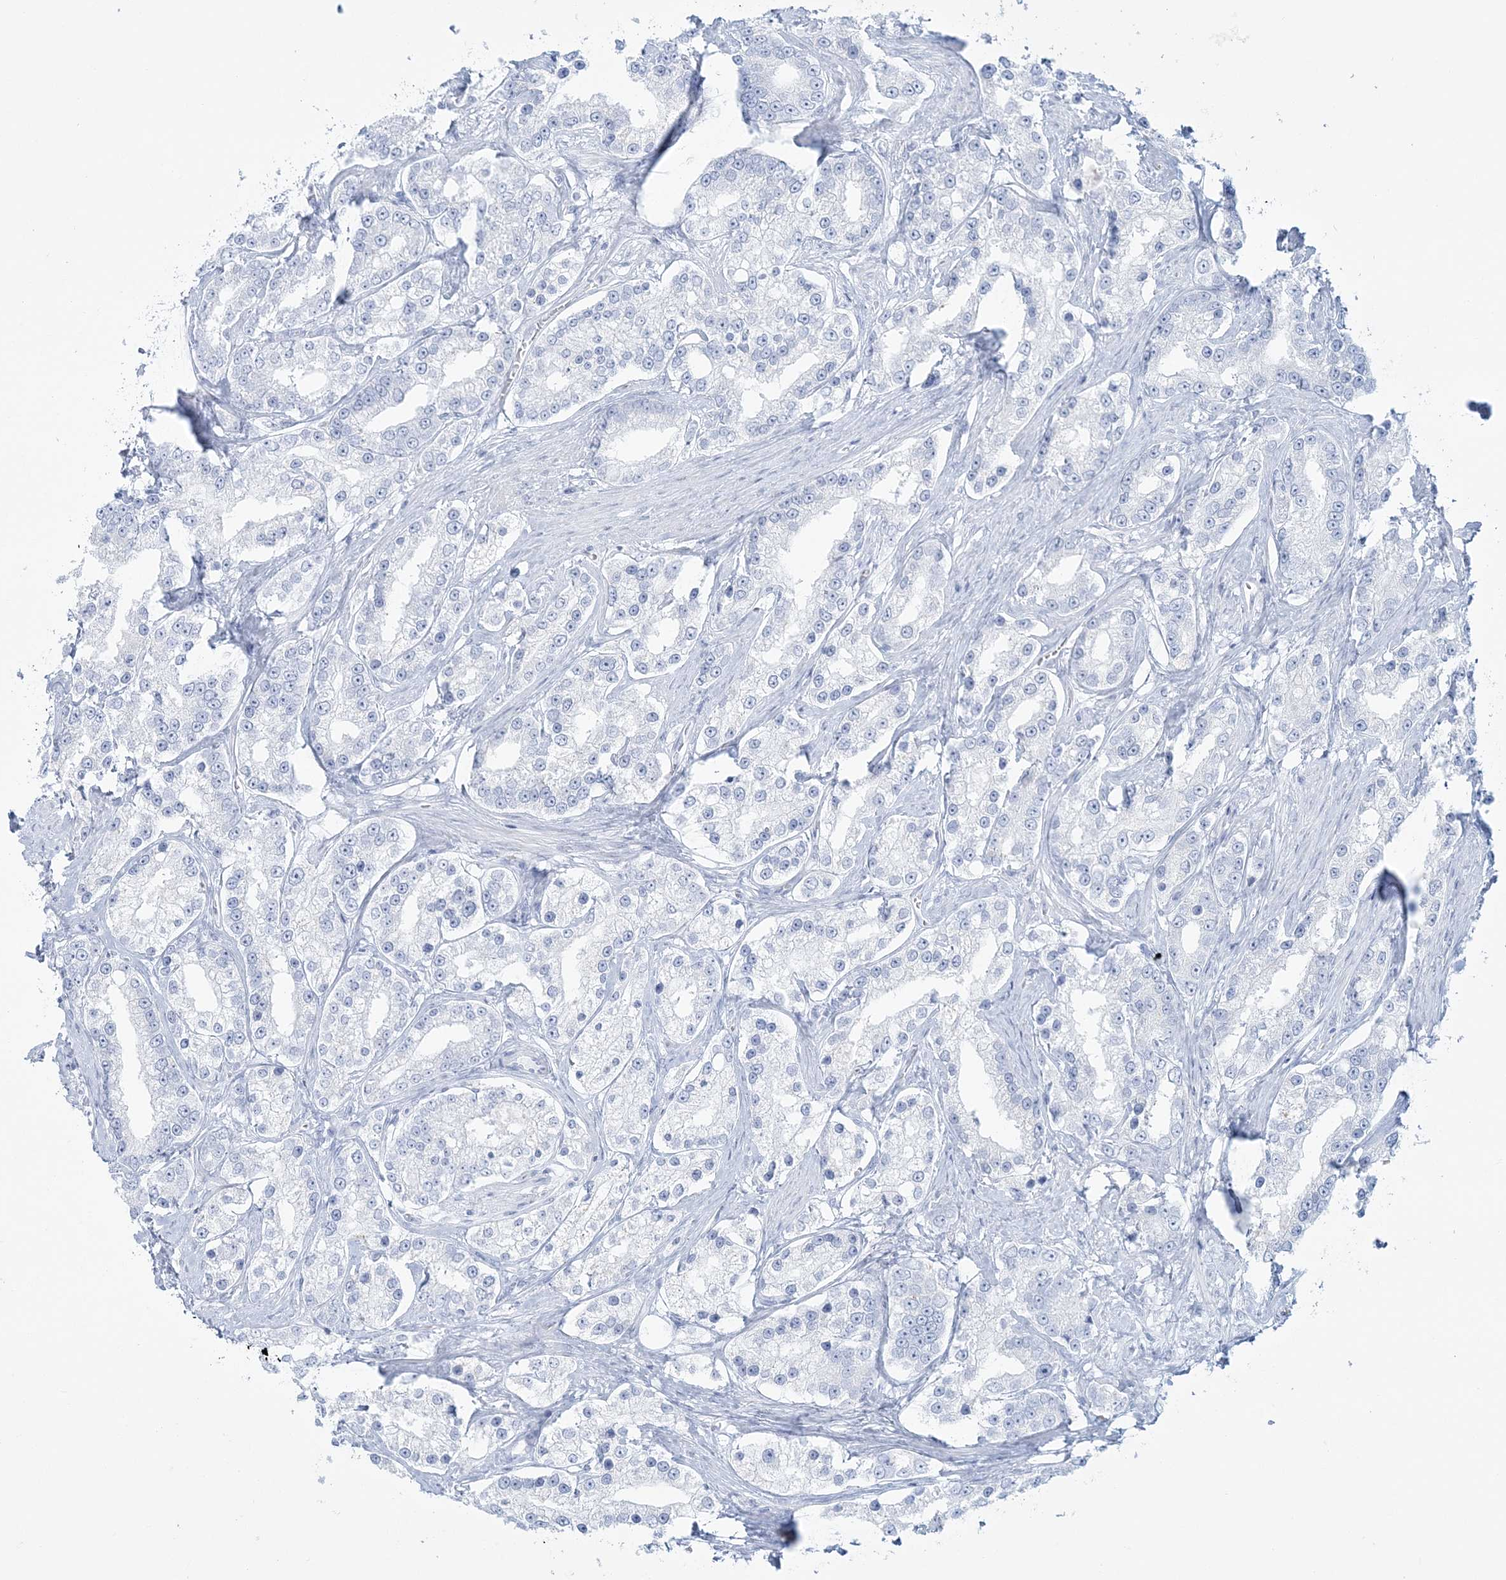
{"staining": {"intensity": "negative", "quantity": "none", "location": "none"}, "tissue": "prostate cancer", "cell_type": "Tumor cells", "image_type": "cancer", "snomed": [{"axis": "morphology", "description": "Normal tissue, NOS"}, {"axis": "morphology", "description": "Adenocarcinoma, High grade"}, {"axis": "topography", "description": "Prostate"}], "caption": "A high-resolution micrograph shows IHC staining of prostate adenocarcinoma (high-grade), which reveals no significant staining in tumor cells.", "gene": "ADGB", "patient": {"sex": "male", "age": 83}}